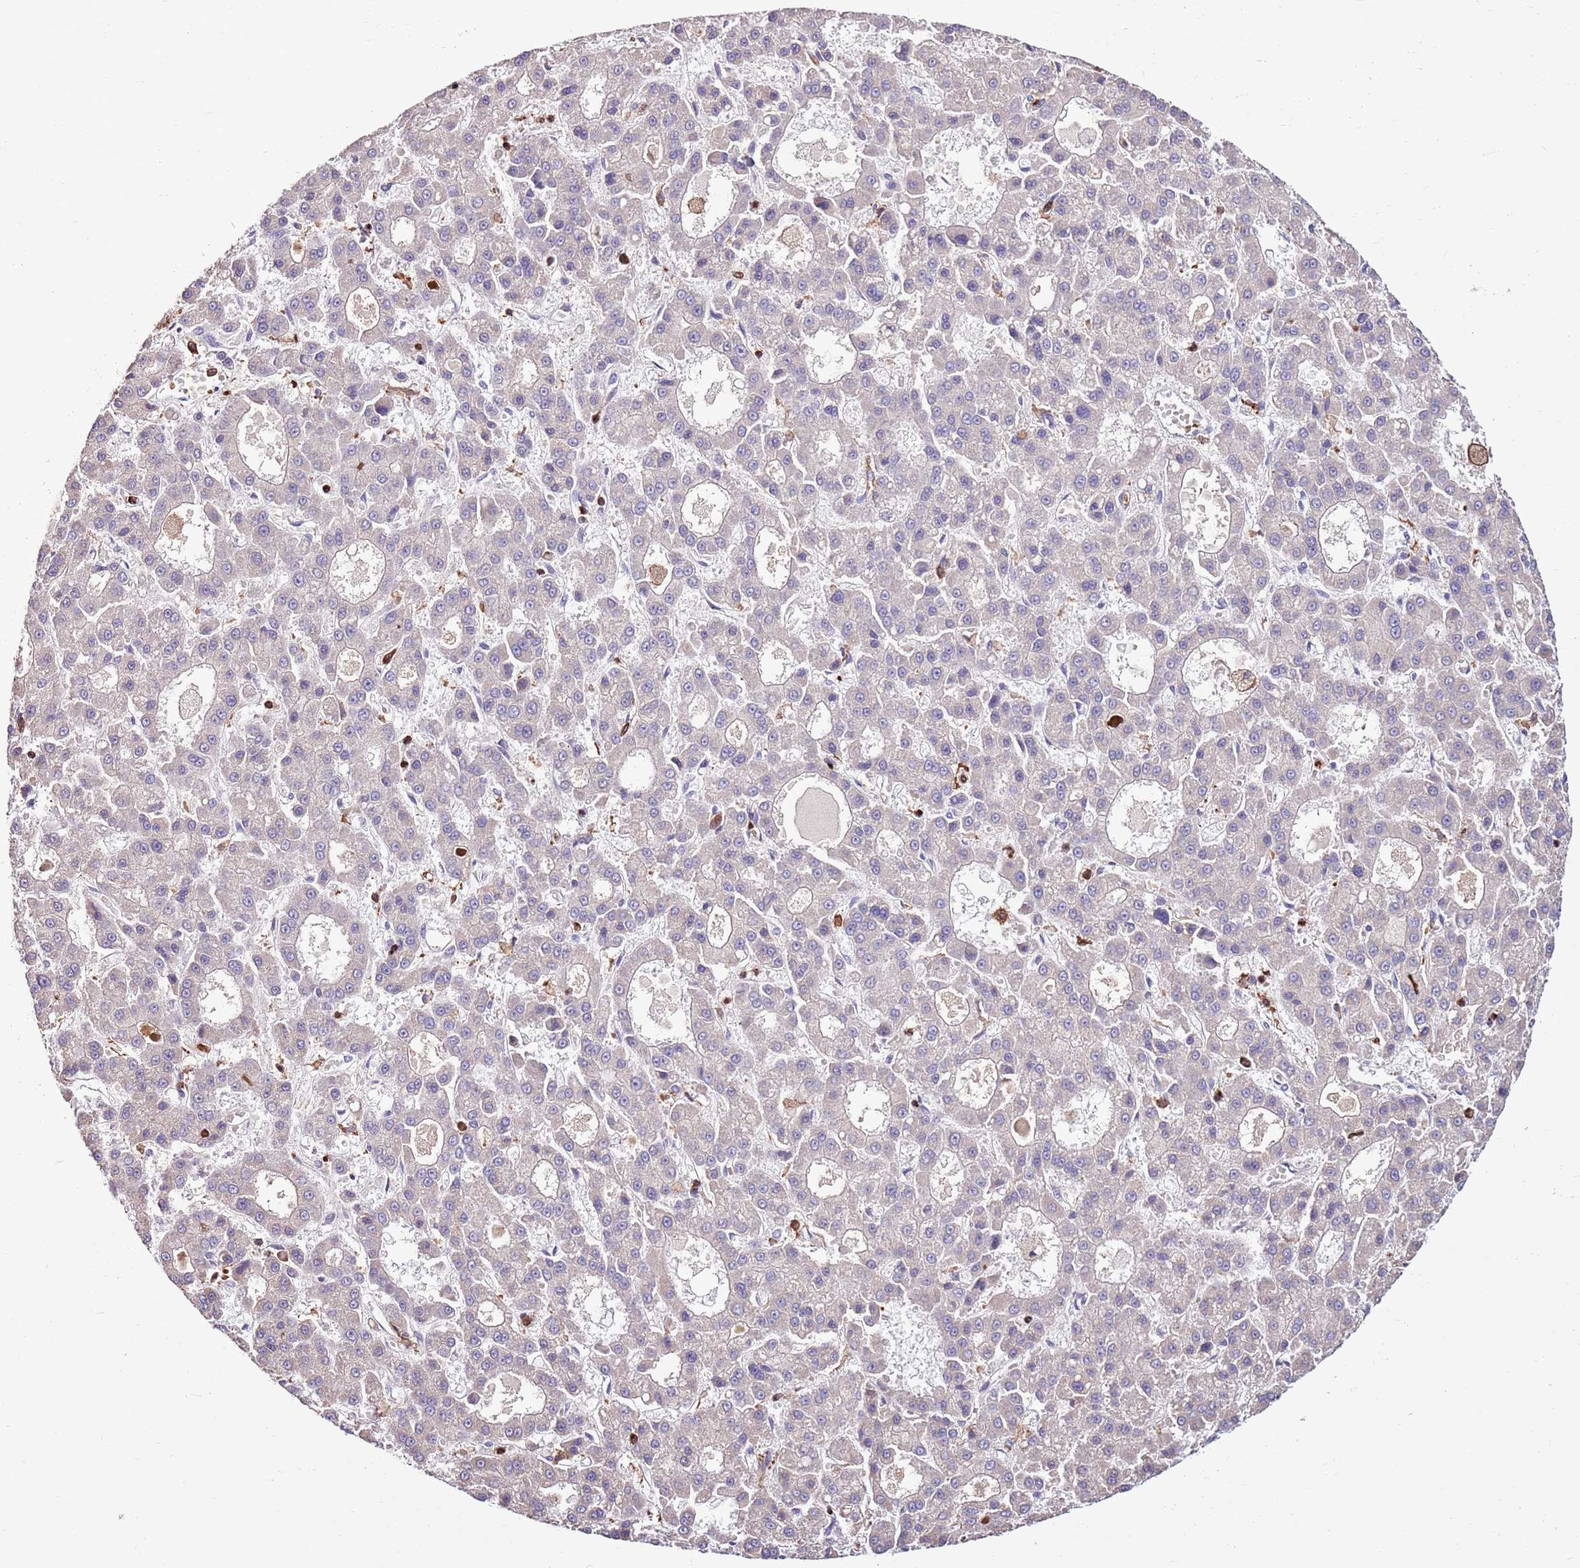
{"staining": {"intensity": "negative", "quantity": "none", "location": "none"}, "tissue": "liver cancer", "cell_type": "Tumor cells", "image_type": "cancer", "snomed": [{"axis": "morphology", "description": "Carcinoma, Hepatocellular, NOS"}, {"axis": "topography", "description": "Liver"}], "caption": "Immunohistochemical staining of human hepatocellular carcinoma (liver) shows no significant expression in tumor cells.", "gene": "ZSWIM1", "patient": {"sex": "male", "age": 70}}